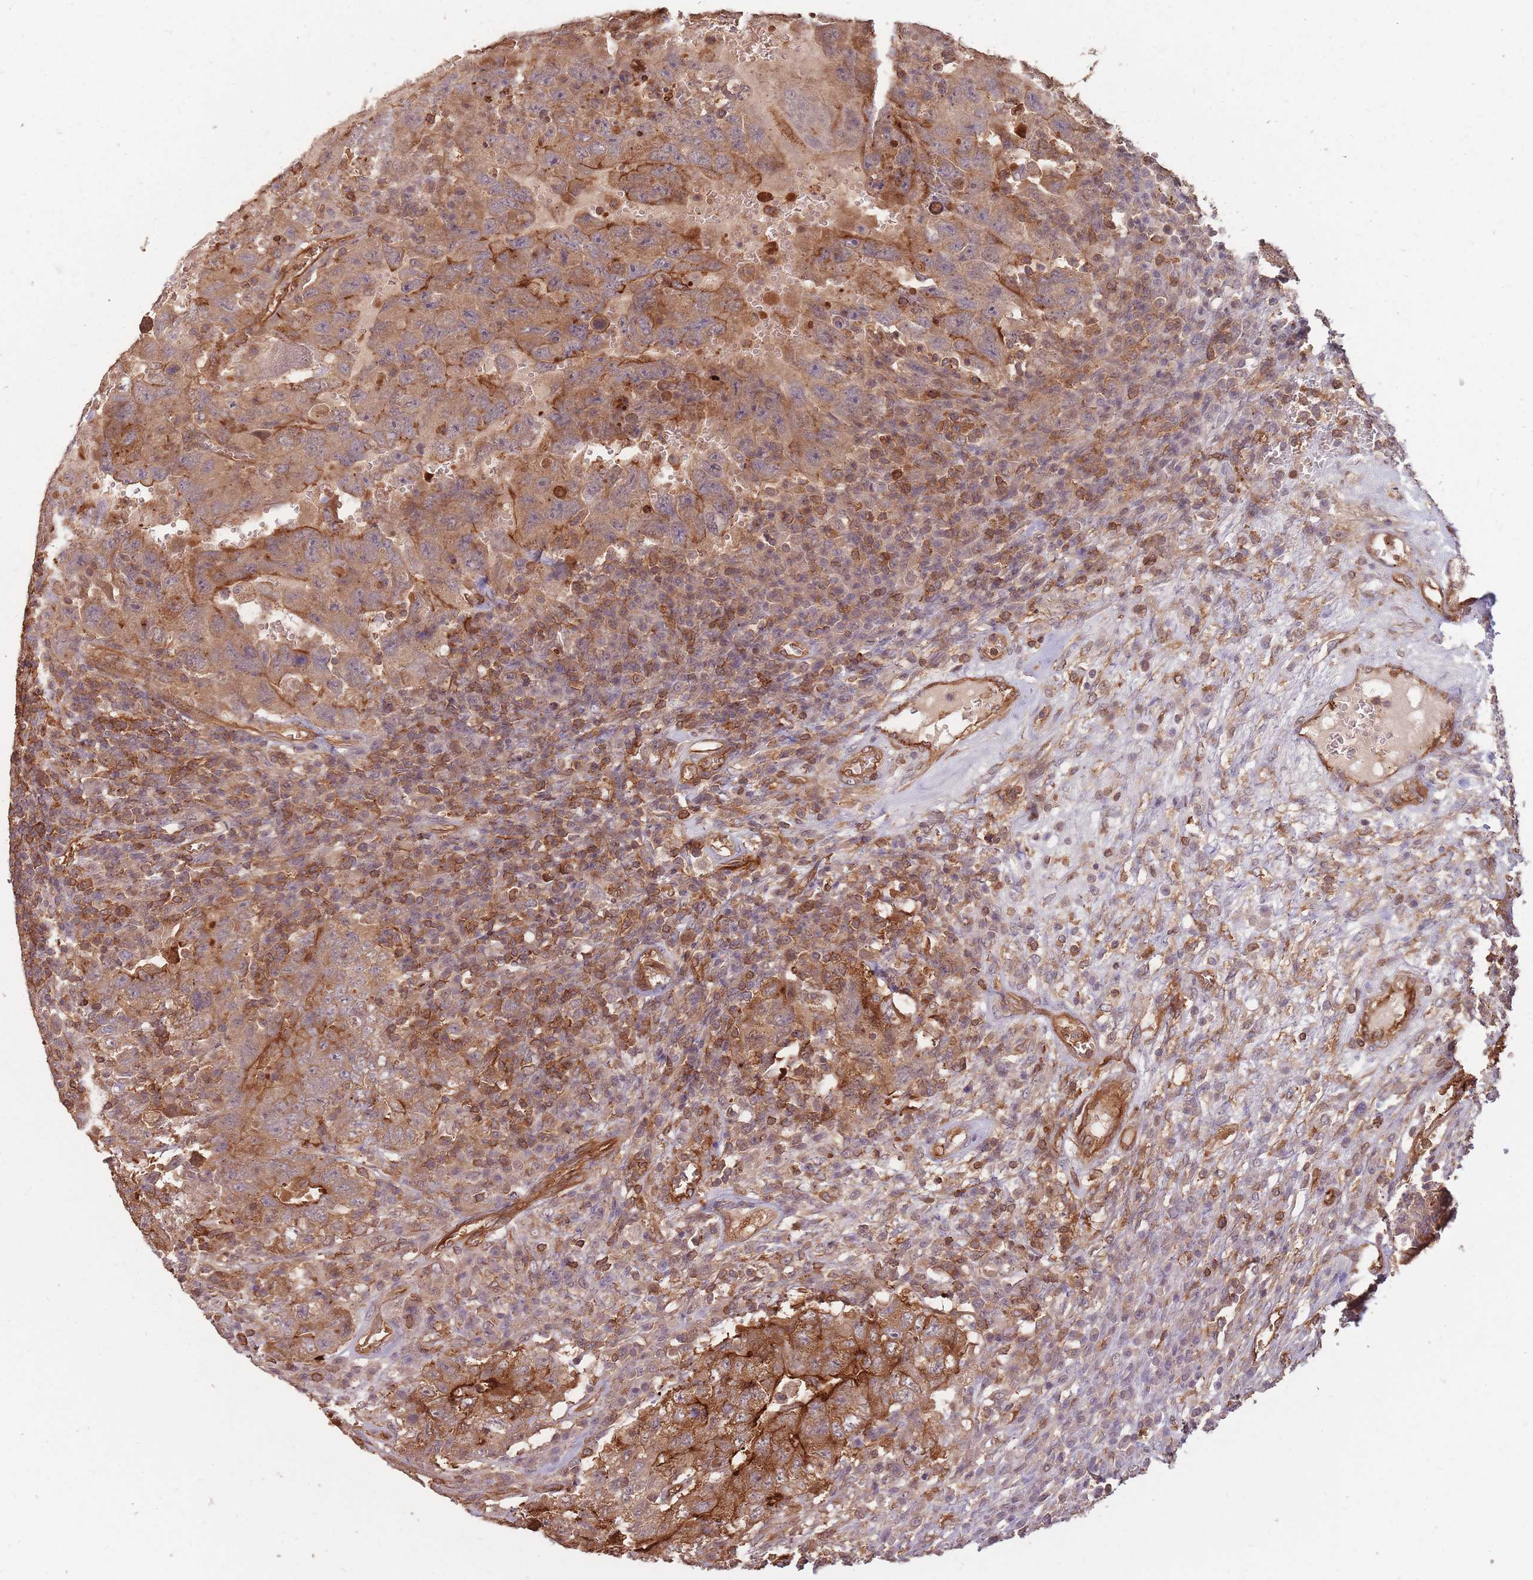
{"staining": {"intensity": "moderate", "quantity": ">75%", "location": "cytoplasmic/membranous"}, "tissue": "testis cancer", "cell_type": "Tumor cells", "image_type": "cancer", "snomed": [{"axis": "morphology", "description": "Carcinoma, Embryonal, NOS"}, {"axis": "topography", "description": "Testis"}], "caption": "Testis embryonal carcinoma stained with a brown dye shows moderate cytoplasmic/membranous positive positivity in about >75% of tumor cells.", "gene": "PLS3", "patient": {"sex": "male", "age": 26}}